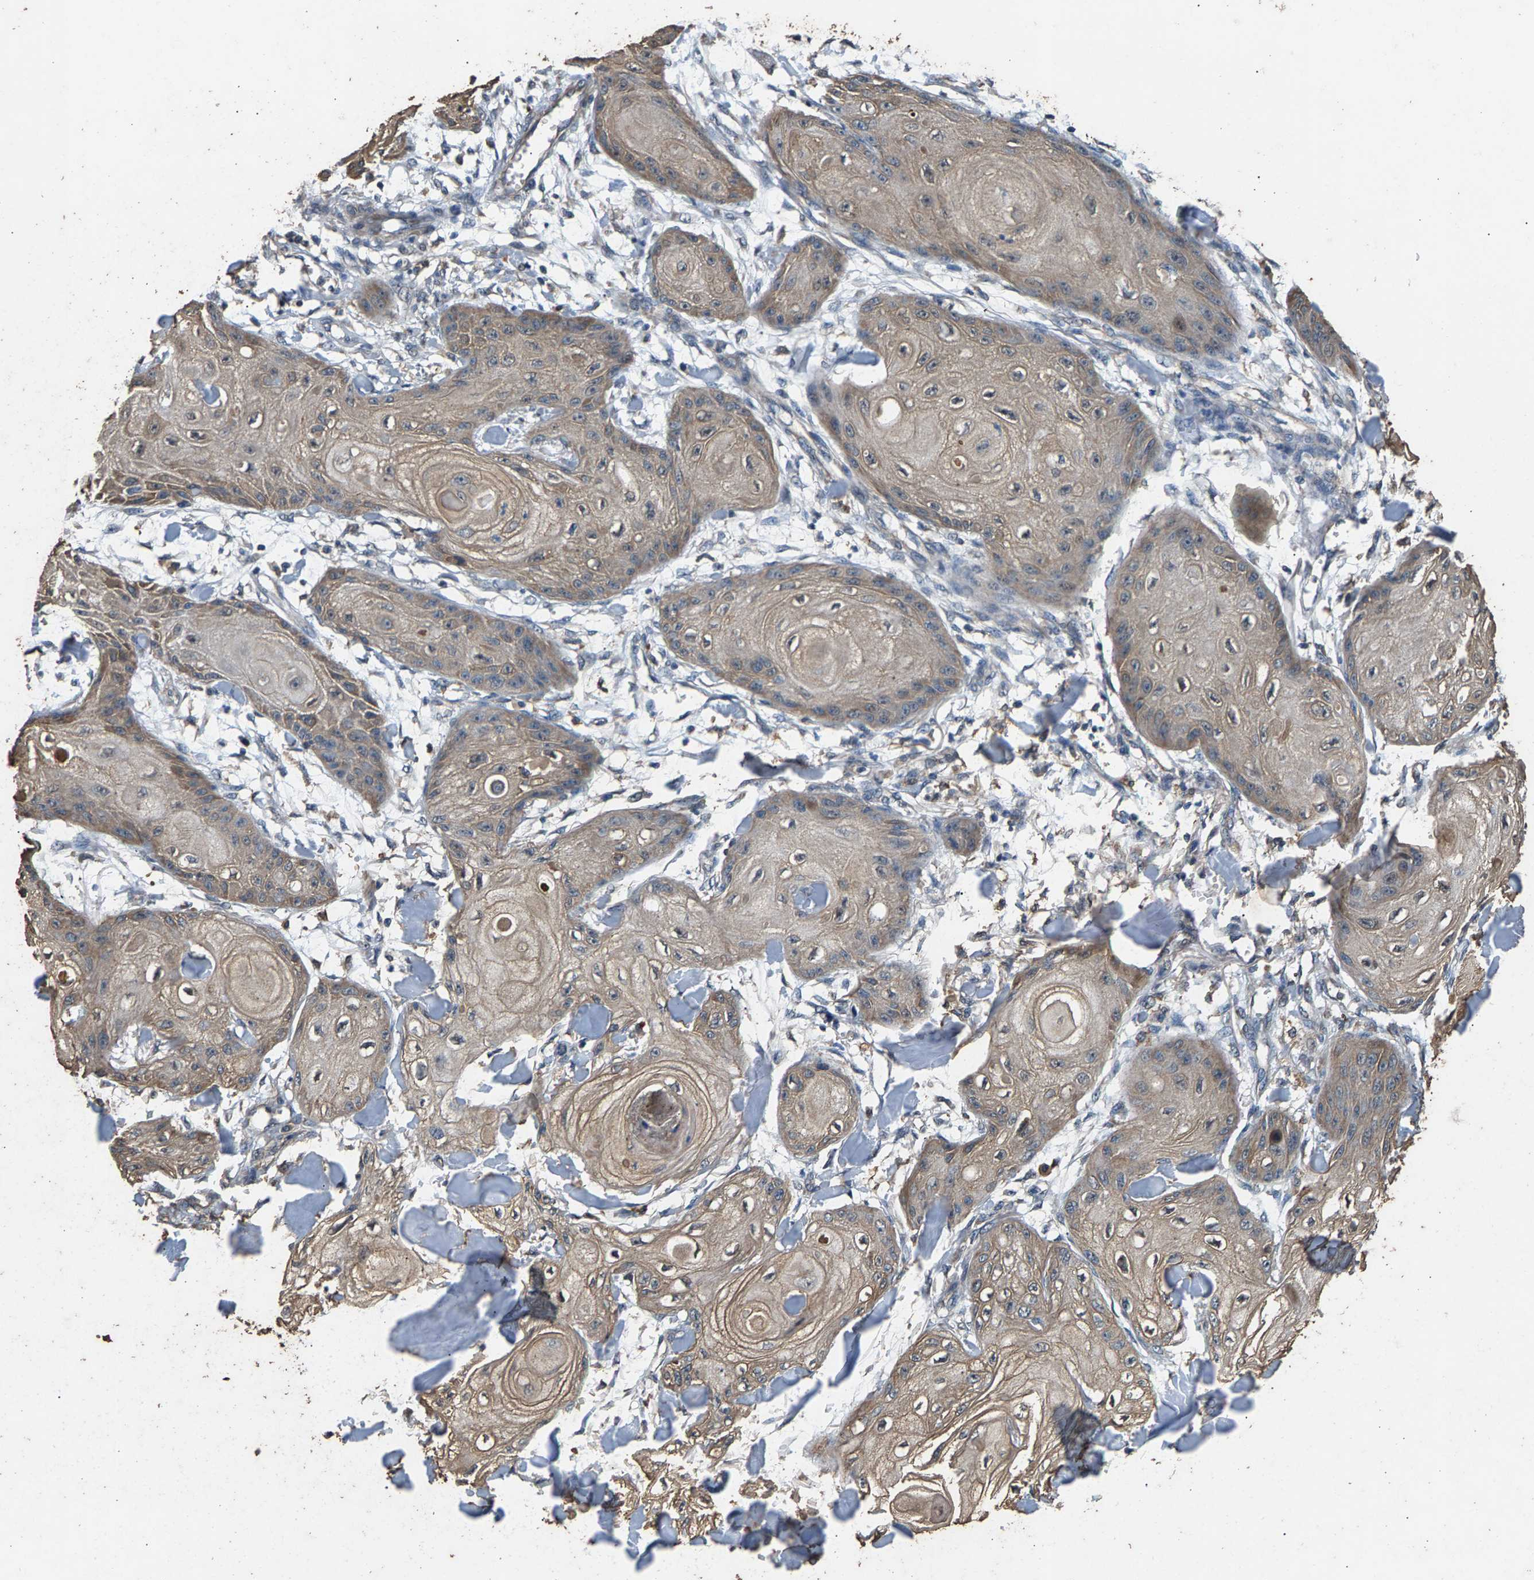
{"staining": {"intensity": "weak", "quantity": "25%-75%", "location": "cytoplasmic/membranous"}, "tissue": "skin cancer", "cell_type": "Tumor cells", "image_type": "cancer", "snomed": [{"axis": "morphology", "description": "Squamous cell carcinoma, NOS"}, {"axis": "topography", "description": "Skin"}], "caption": "High-power microscopy captured an immunohistochemistry (IHC) micrograph of squamous cell carcinoma (skin), revealing weak cytoplasmic/membranous positivity in about 25%-75% of tumor cells. (DAB (3,3'-diaminobenzidine) IHC, brown staining for protein, blue staining for nuclei).", "gene": "MRPL27", "patient": {"sex": "male", "age": 74}}